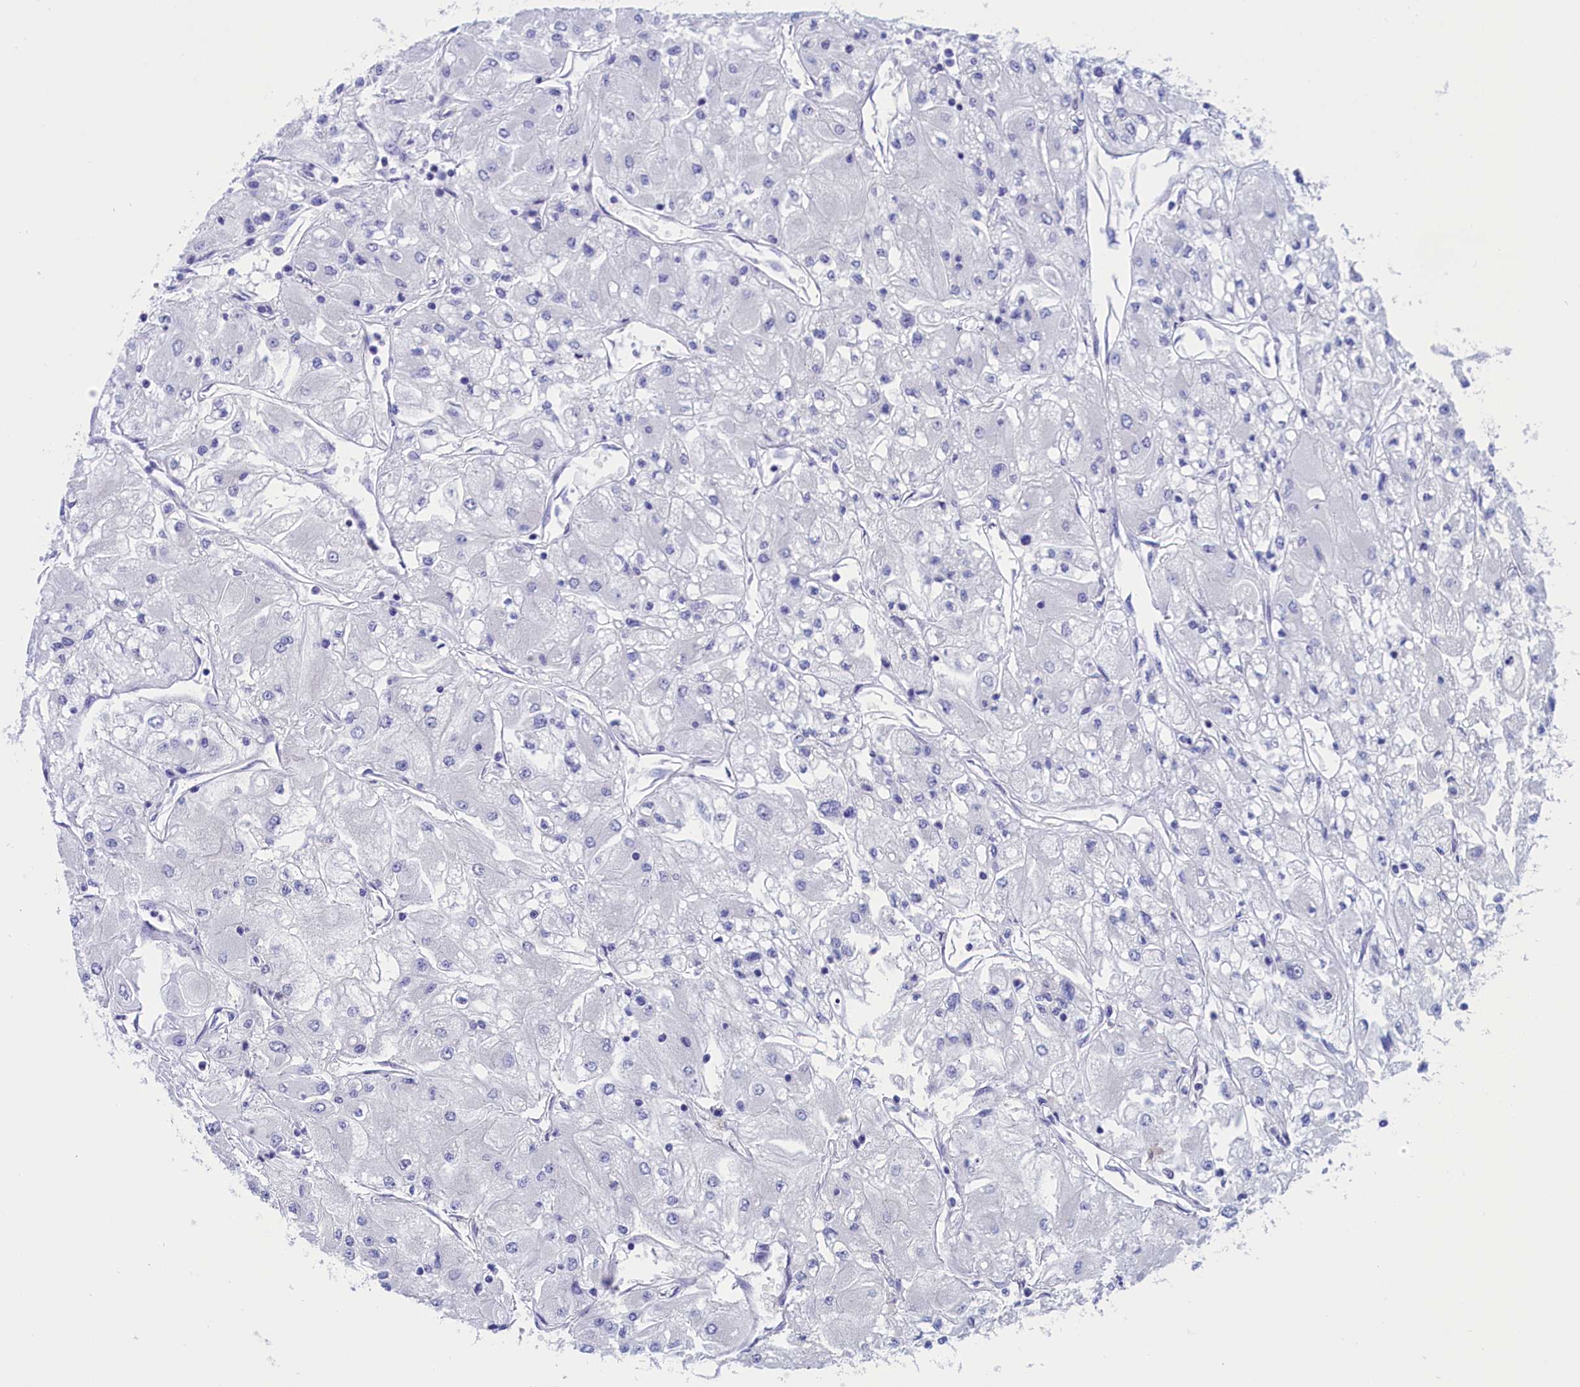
{"staining": {"intensity": "negative", "quantity": "none", "location": "none"}, "tissue": "renal cancer", "cell_type": "Tumor cells", "image_type": "cancer", "snomed": [{"axis": "morphology", "description": "Adenocarcinoma, NOS"}, {"axis": "topography", "description": "Kidney"}], "caption": "IHC image of neoplastic tissue: human renal cancer (adenocarcinoma) stained with DAB reveals no significant protein positivity in tumor cells.", "gene": "VPS35L", "patient": {"sex": "male", "age": 80}}